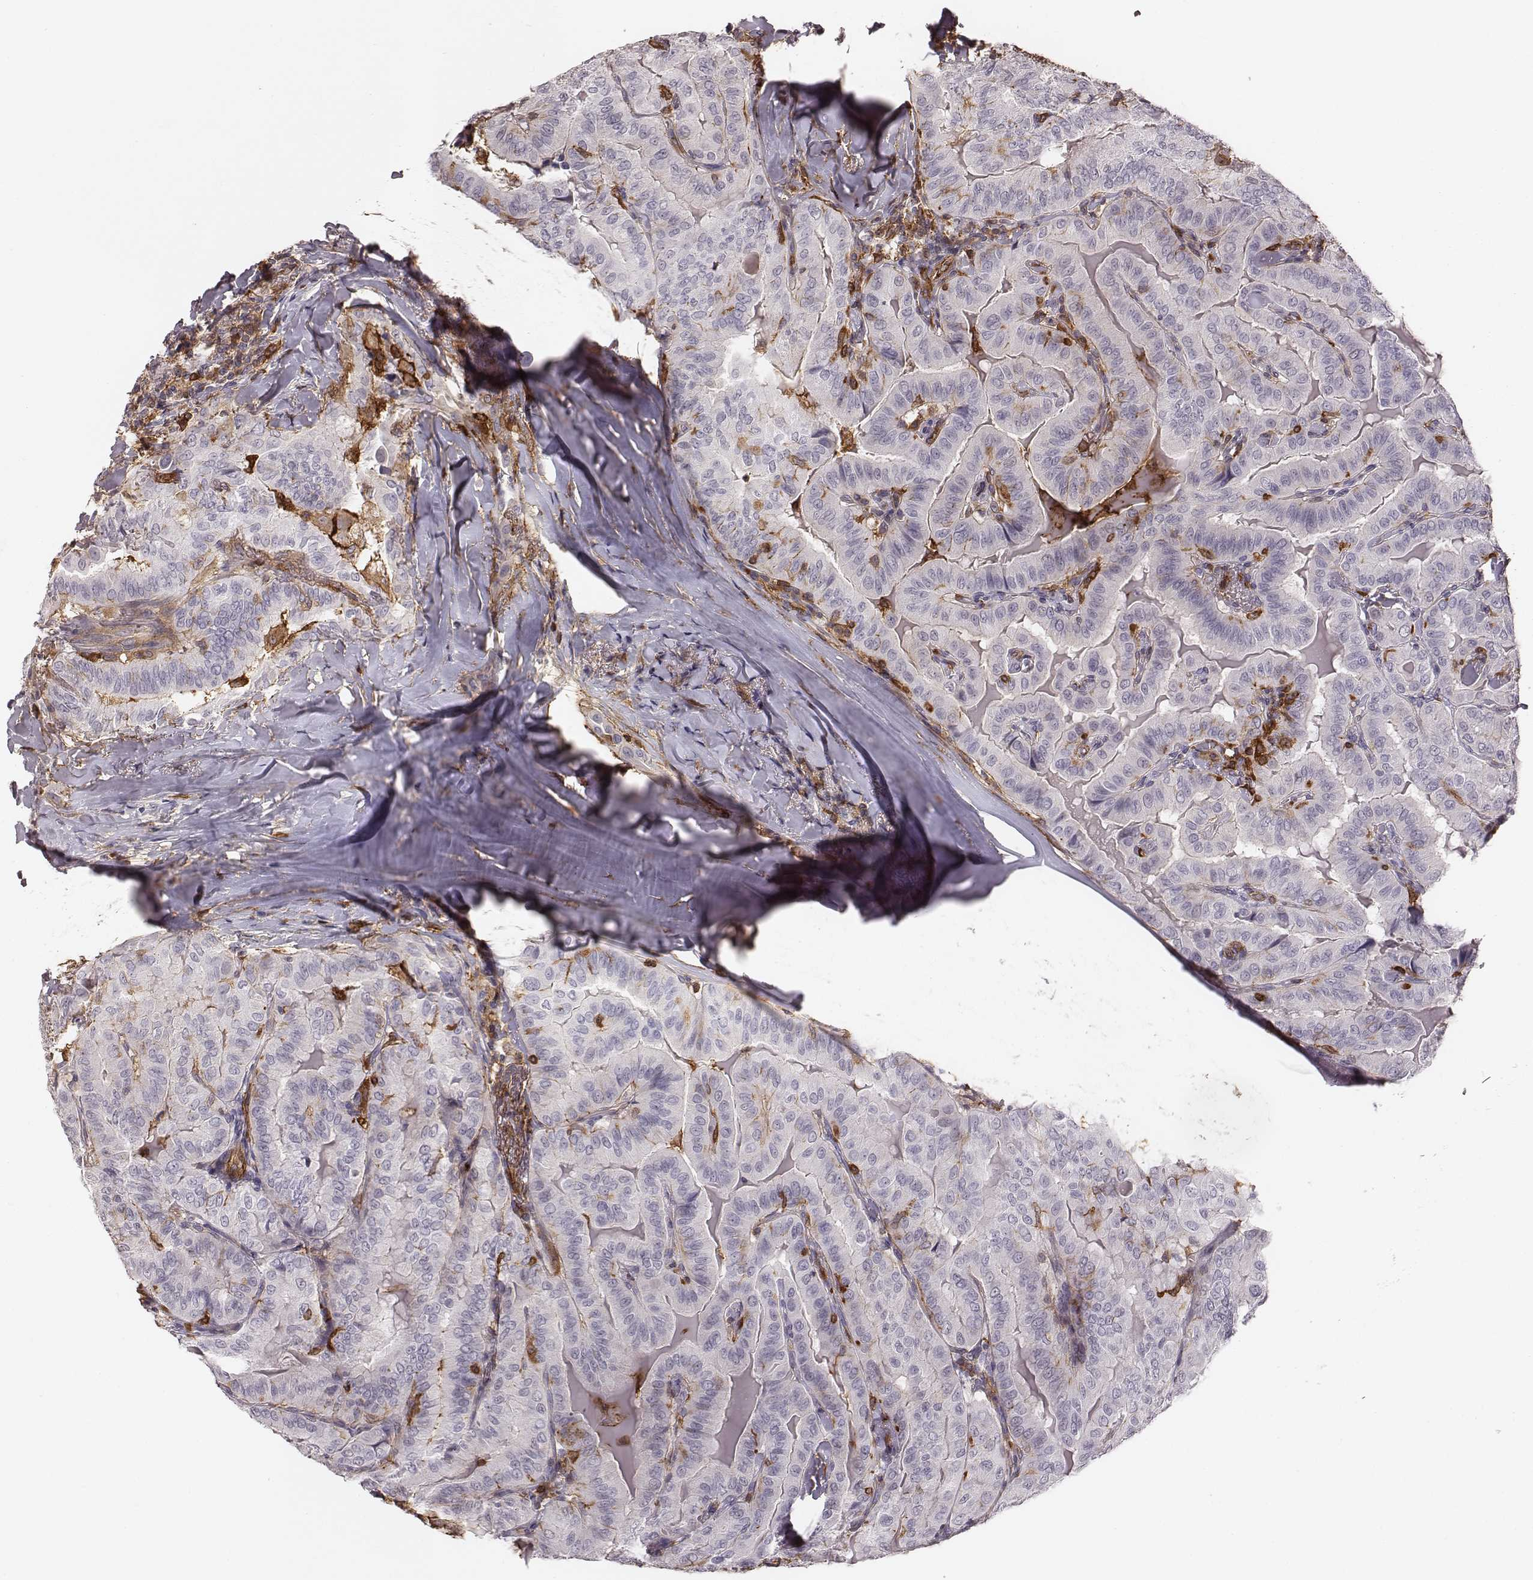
{"staining": {"intensity": "negative", "quantity": "none", "location": "none"}, "tissue": "thyroid cancer", "cell_type": "Tumor cells", "image_type": "cancer", "snomed": [{"axis": "morphology", "description": "Papillary adenocarcinoma, NOS"}, {"axis": "topography", "description": "Thyroid gland"}], "caption": "Photomicrograph shows no protein positivity in tumor cells of thyroid cancer tissue.", "gene": "ZYX", "patient": {"sex": "female", "age": 68}}